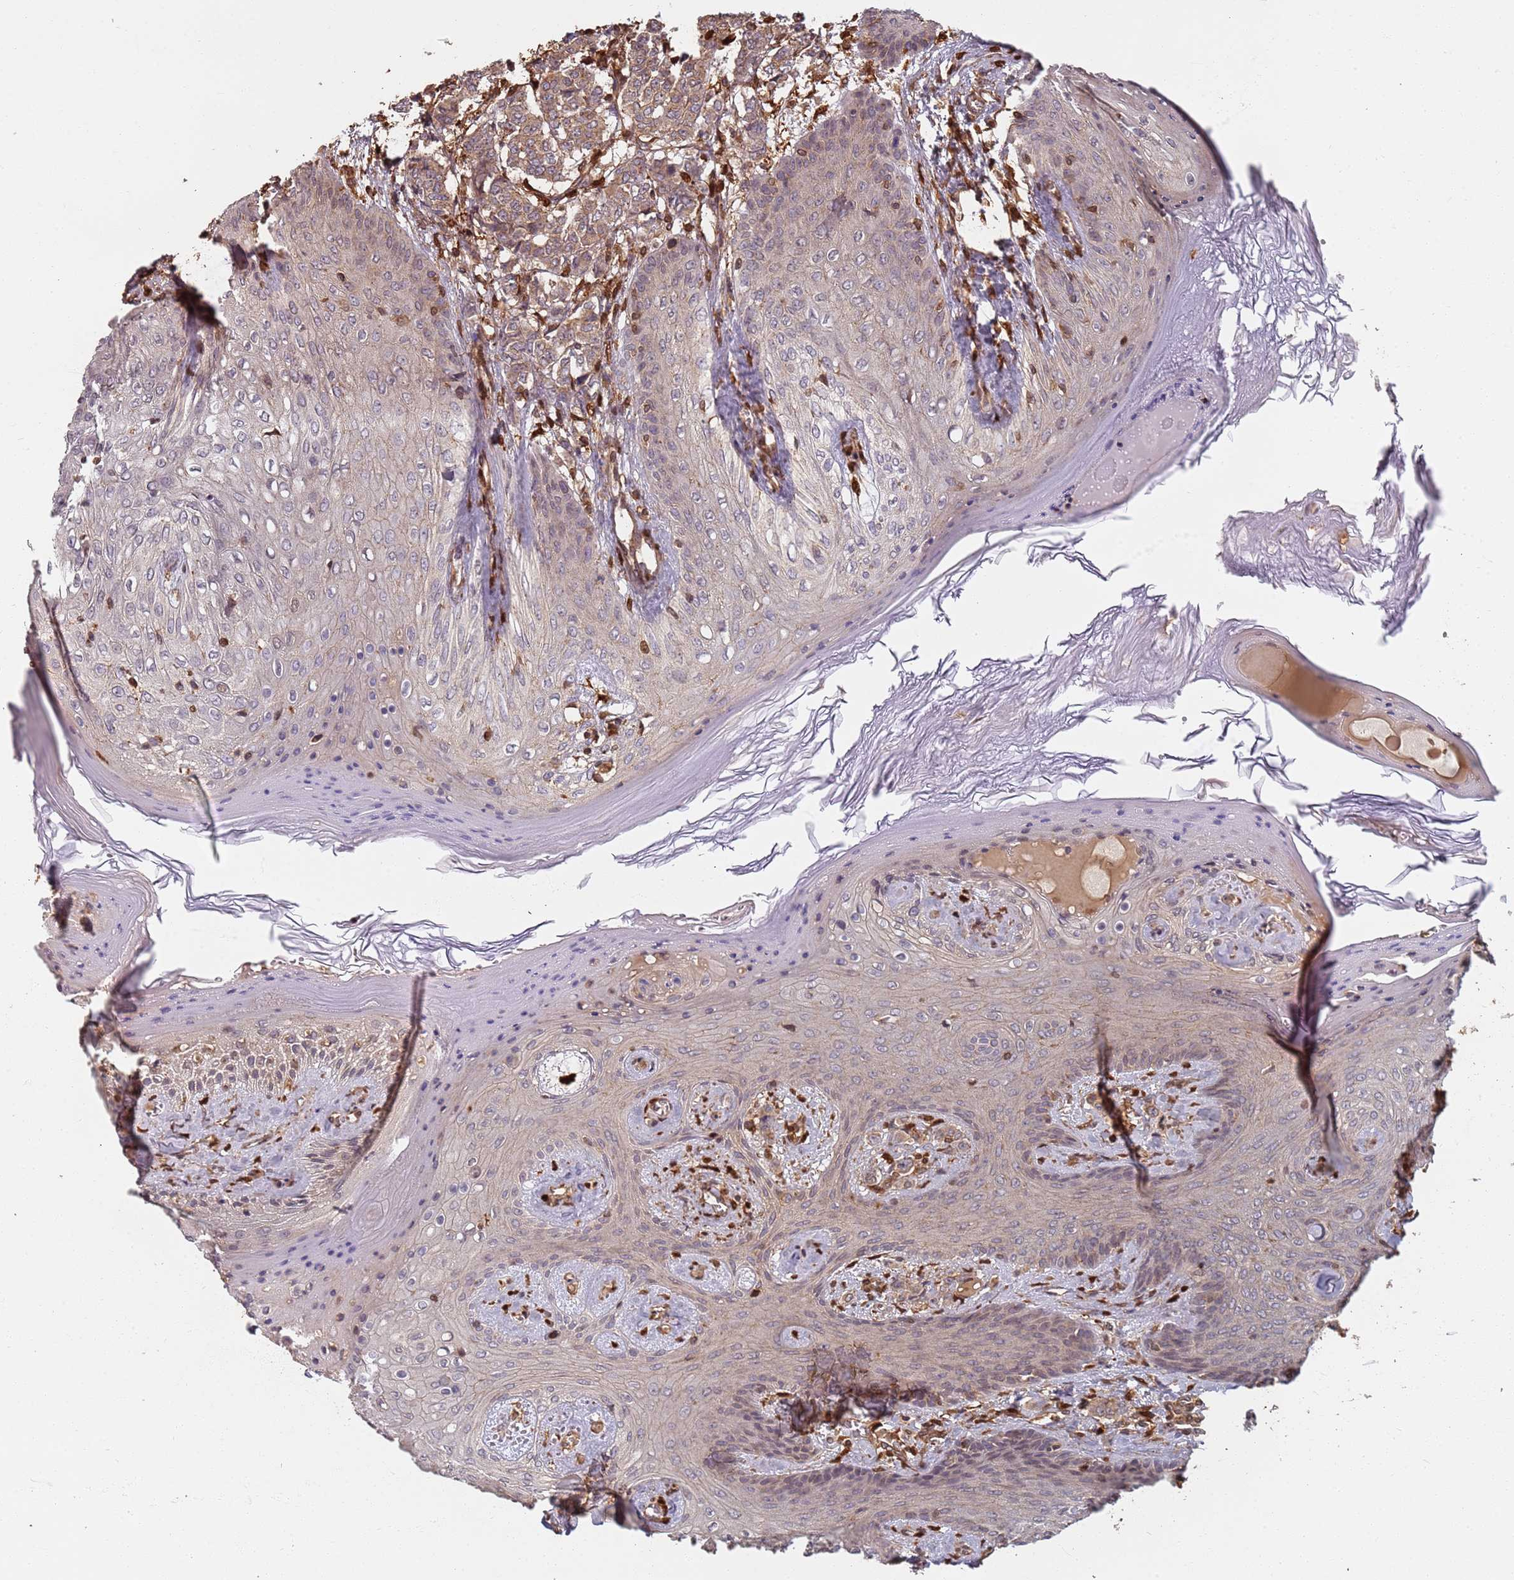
{"staining": {"intensity": "weak", "quantity": ">75%", "location": "cytoplasmic/membranous"}, "tissue": "breast cancer", "cell_type": "Tumor cells", "image_type": "cancer", "snomed": [{"axis": "morphology", "description": "Duct carcinoma"}, {"axis": "topography", "description": "Breast"}], "caption": "Invasive ductal carcinoma (breast) tissue exhibits weak cytoplasmic/membranous expression in approximately >75% of tumor cells", "gene": "SDCCAG8", "patient": {"sex": "female", "age": 40}}